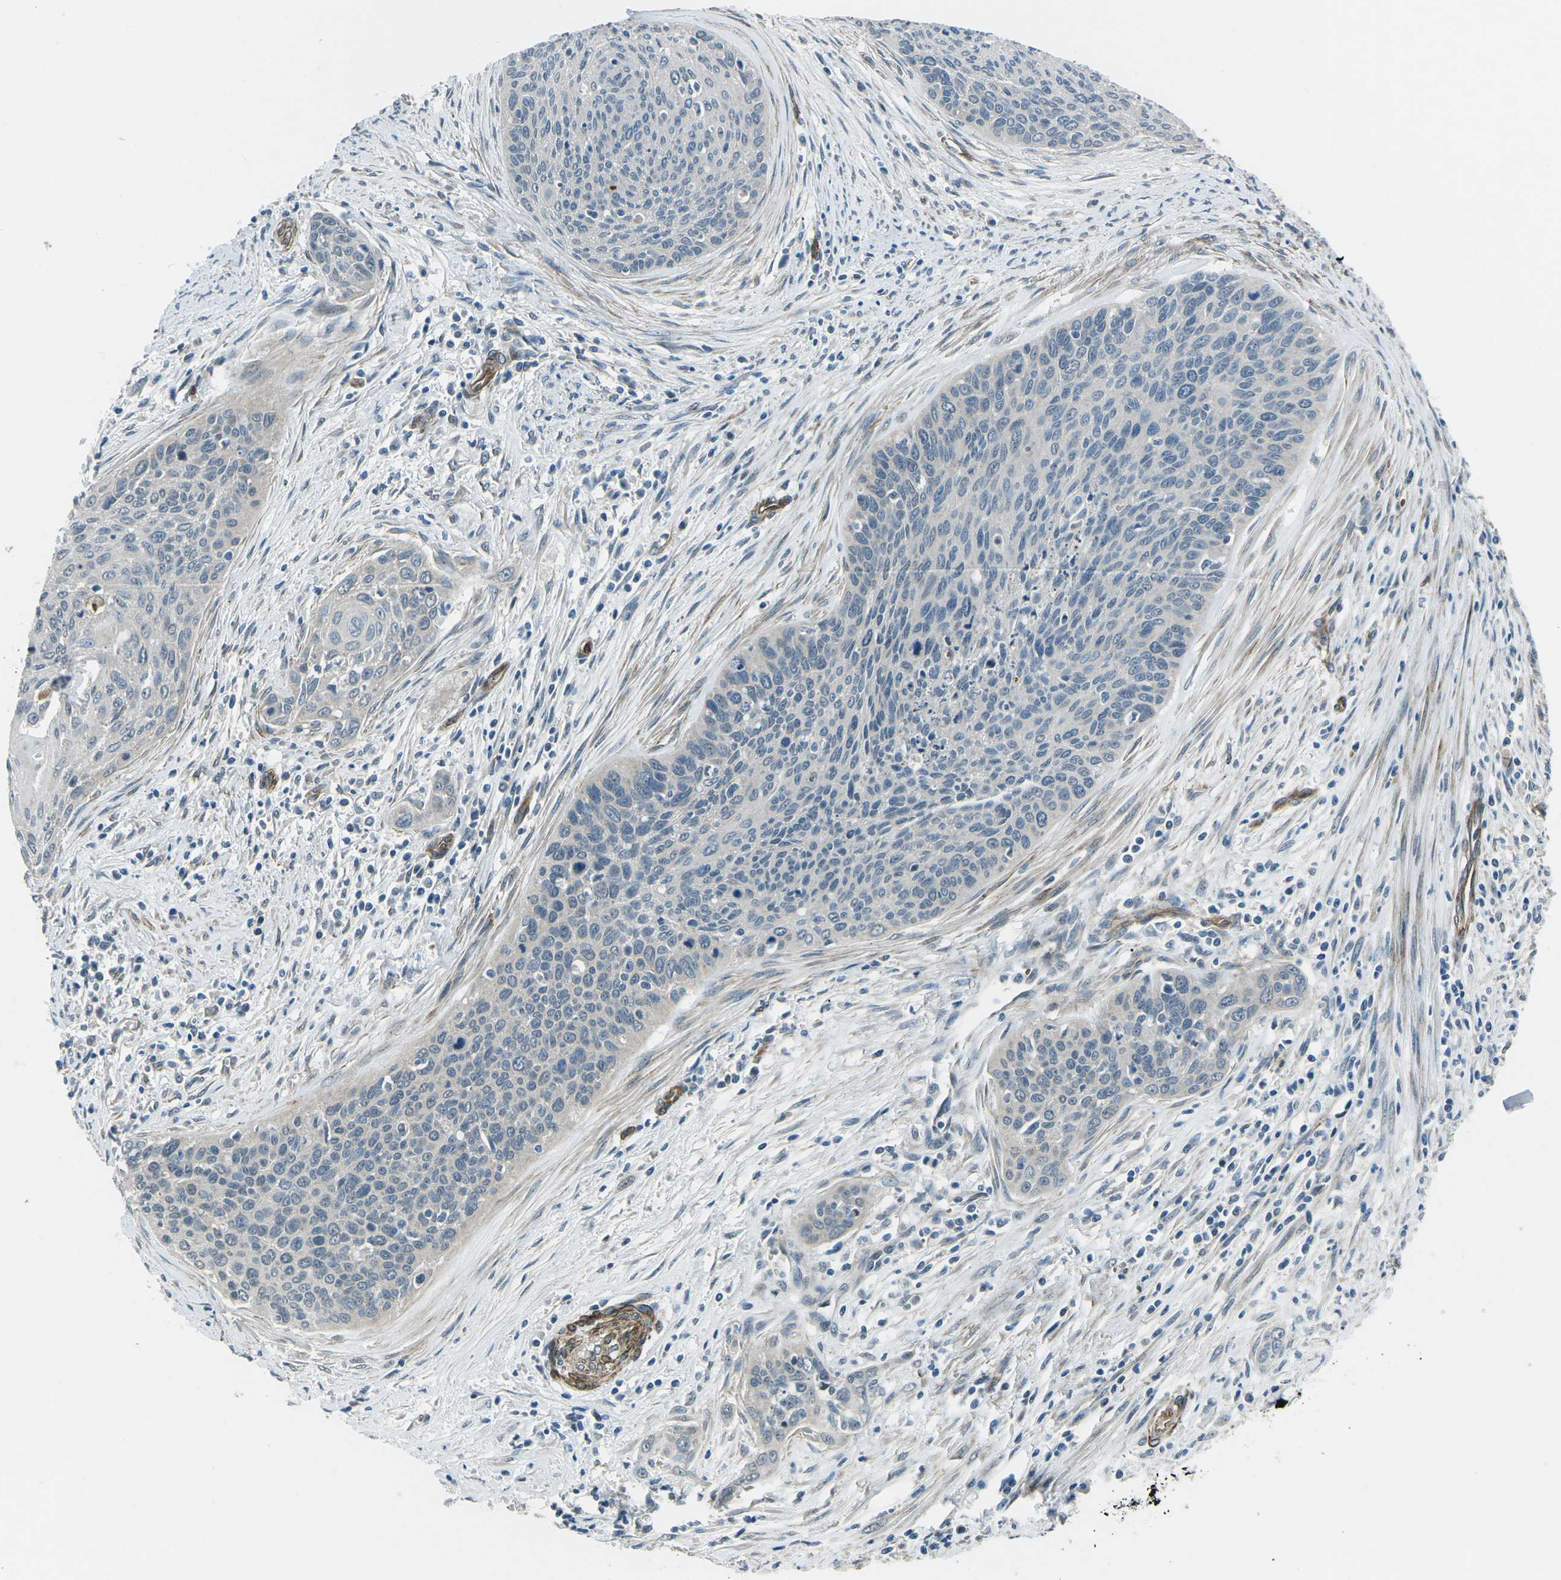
{"staining": {"intensity": "negative", "quantity": "none", "location": "none"}, "tissue": "cervical cancer", "cell_type": "Tumor cells", "image_type": "cancer", "snomed": [{"axis": "morphology", "description": "Squamous cell carcinoma, NOS"}, {"axis": "topography", "description": "Cervix"}], "caption": "Squamous cell carcinoma (cervical) was stained to show a protein in brown. There is no significant positivity in tumor cells. Brightfield microscopy of immunohistochemistry (IHC) stained with DAB (3,3'-diaminobenzidine) (brown) and hematoxylin (blue), captured at high magnification.", "gene": "AFAP1", "patient": {"sex": "female", "age": 55}}